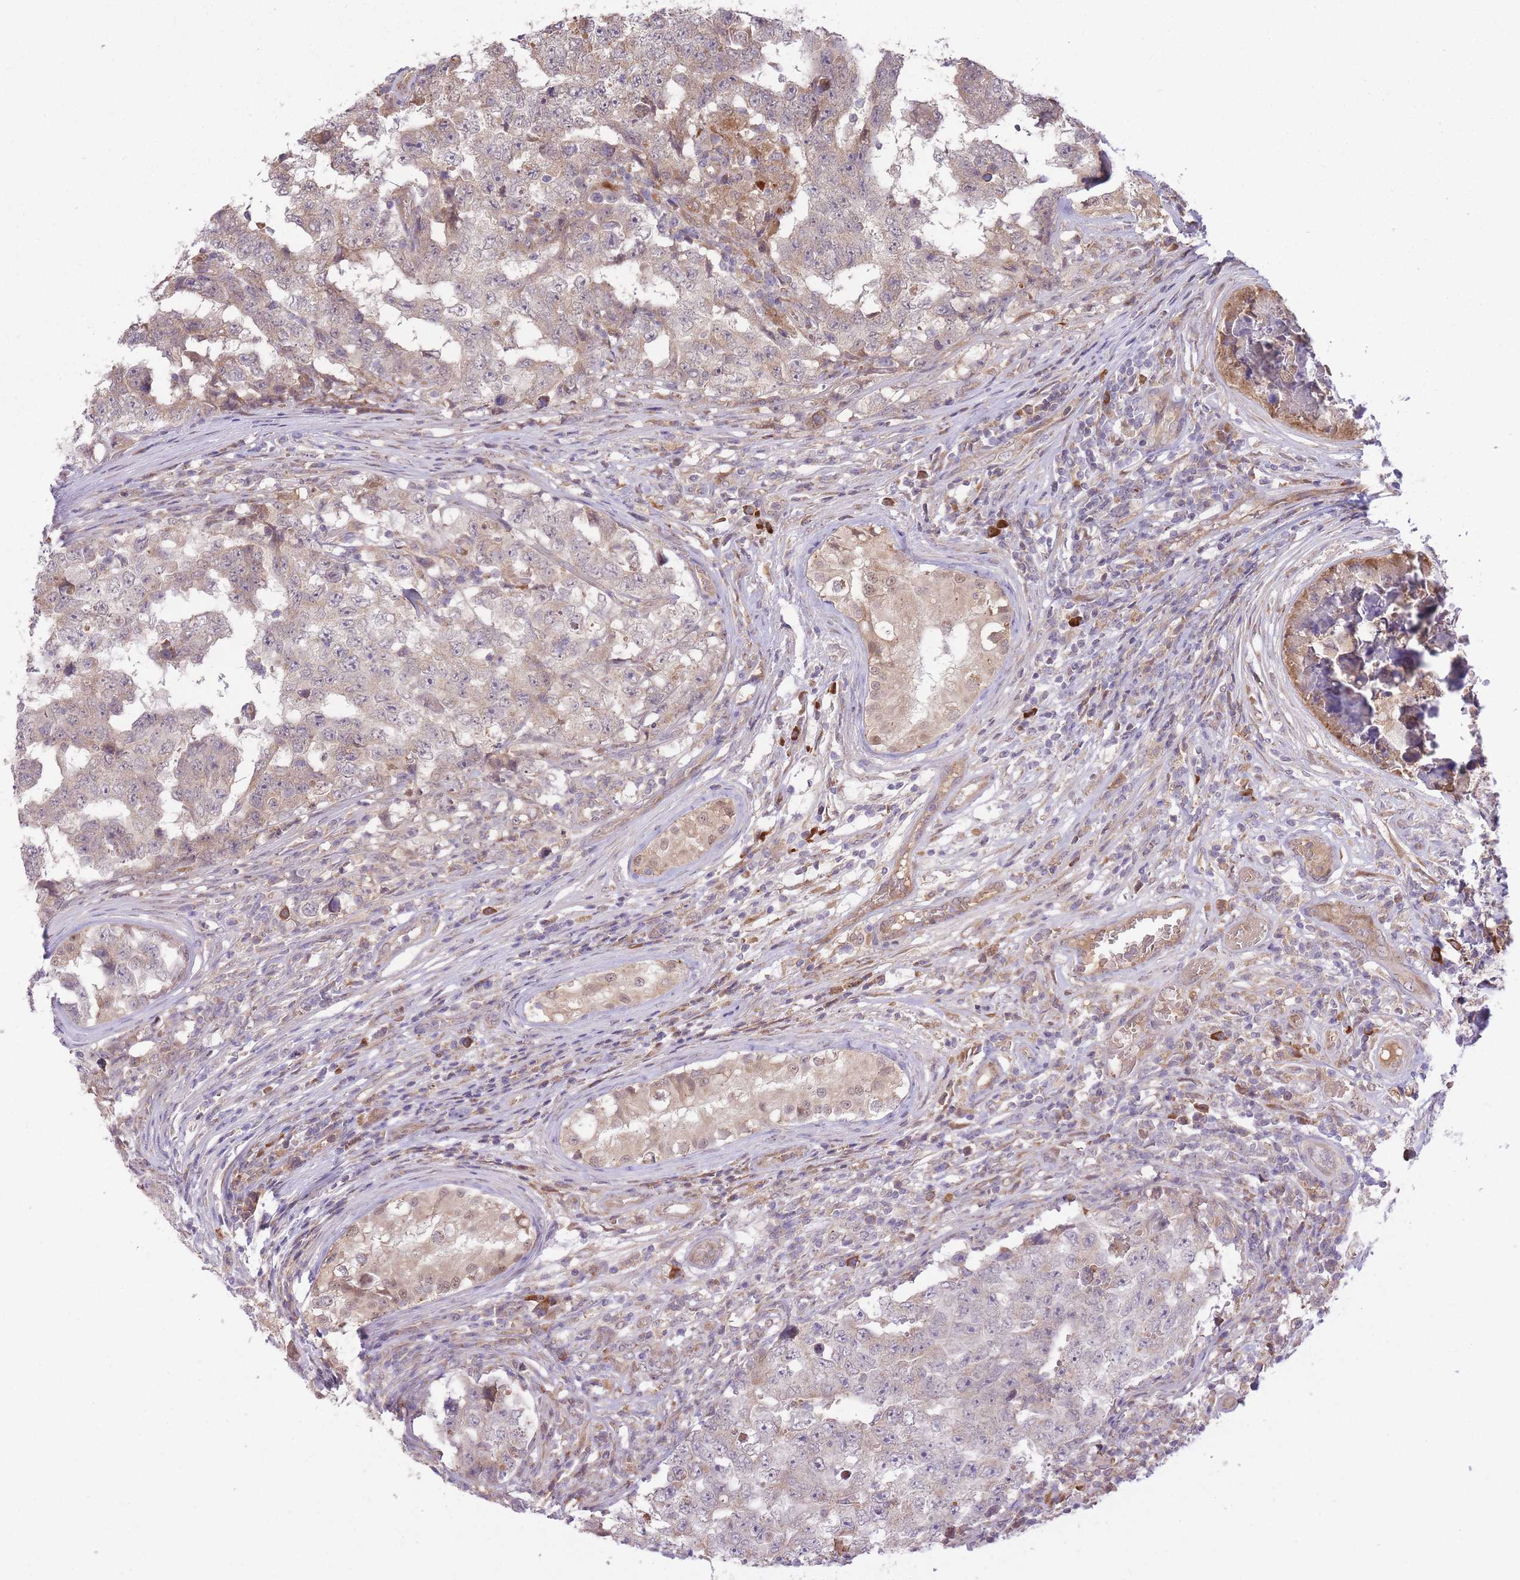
{"staining": {"intensity": "weak", "quantity": "<25%", "location": "cytoplasmic/membranous"}, "tissue": "testis cancer", "cell_type": "Tumor cells", "image_type": "cancer", "snomed": [{"axis": "morphology", "description": "Carcinoma, Embryonal, NOS"}, {"axis": "topography", "description": "Testis"}], "caption": "High power microscopy image of an IHC image of testis cancer, revealing no significant staining in tumor cells.", "gene": "POLR3F", "patient": {"sex": "male", "age": 25}}